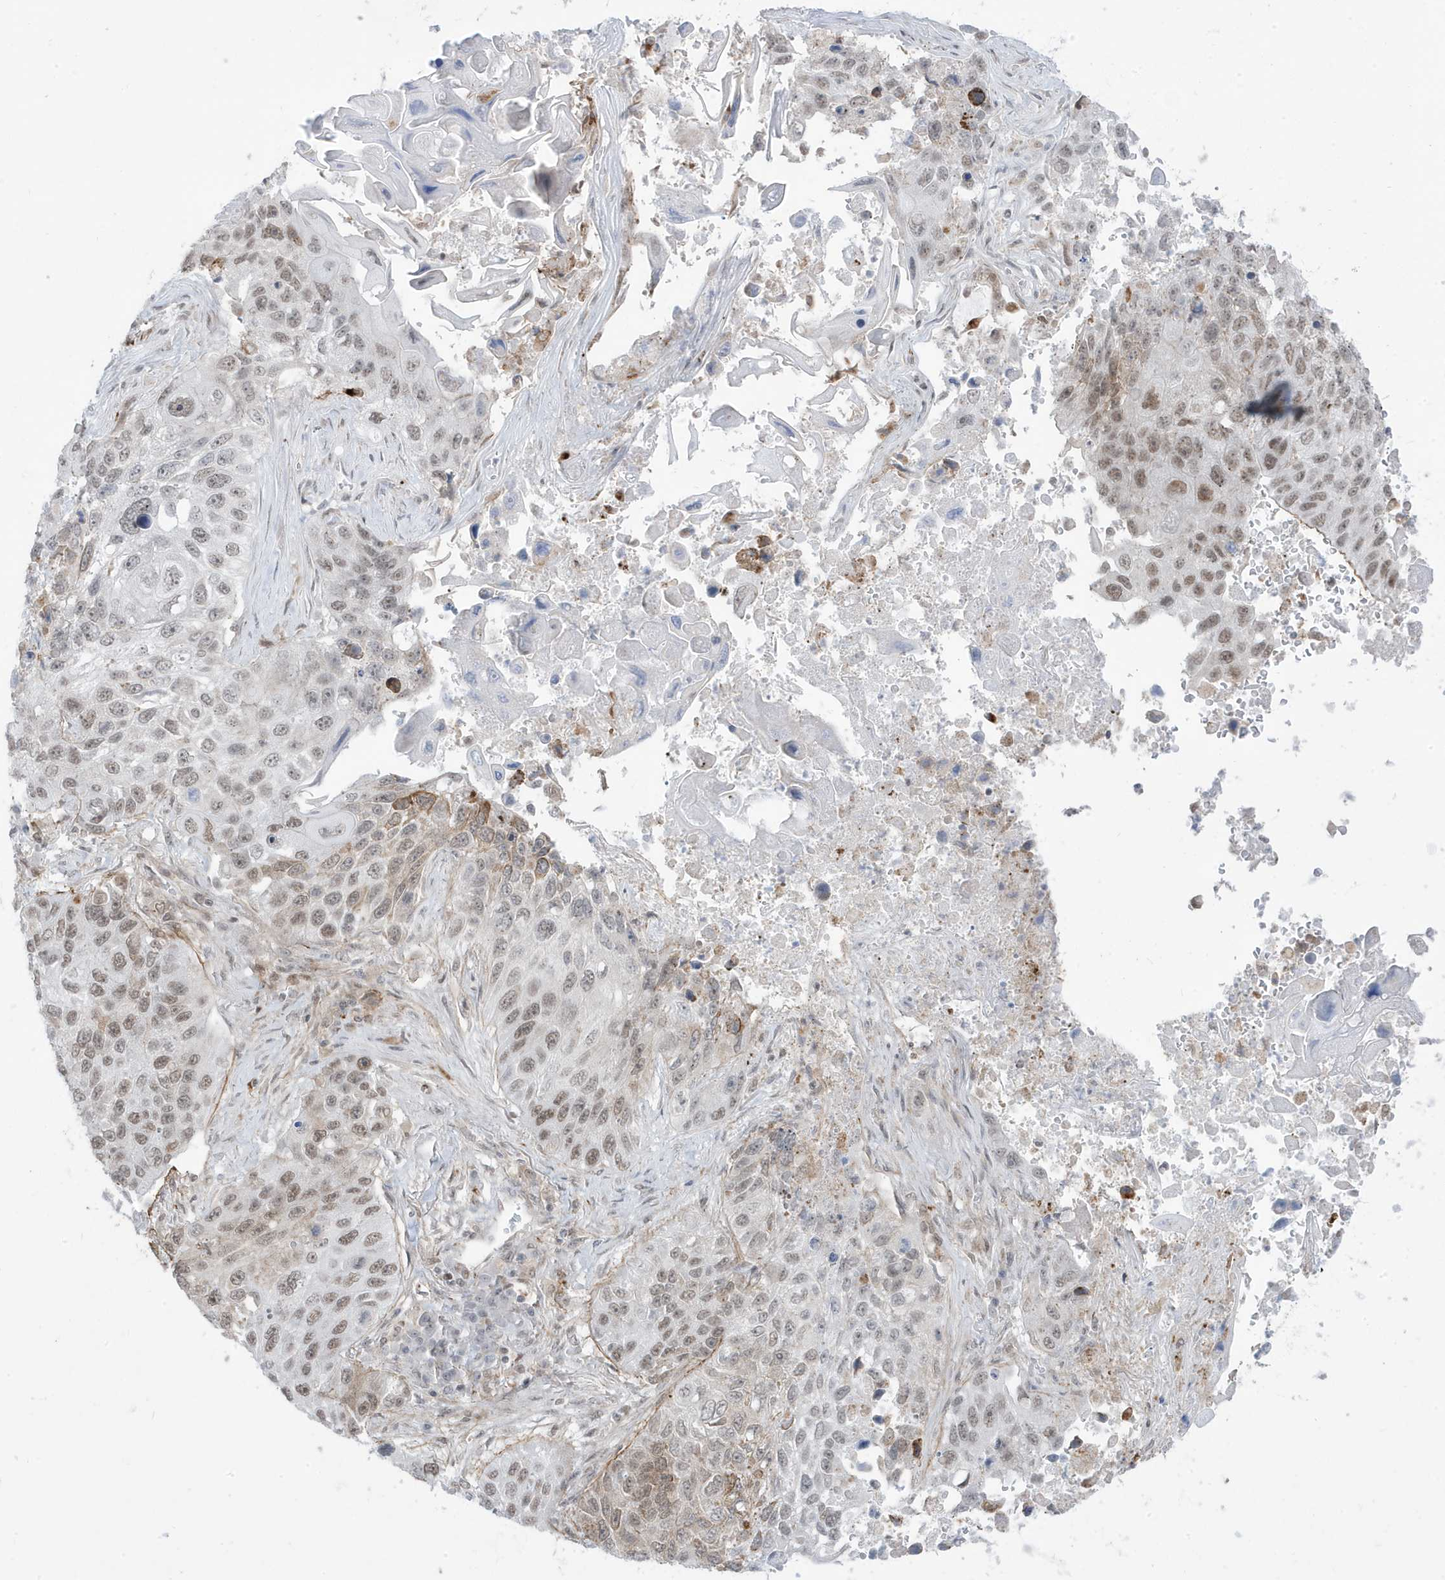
{"staining": {"intensity": "moderate", "quantity": ">75%", "location": "nuclear"}, "tissue": "lung cancer", "cell_type": "Tumor cells", "image_type": "cancer", "snomed": [{"axis": "morphology", "description": "Squamous cell carcinoma, NOS"}, {"axis": "topography", "description": "Lung"}], "caption": "Immunohistochemical staining of human squamous cell carcinoma (lung) exhibits moderate nuclear protein positivity in approximately >75% of tumor cells.", "gene": "ADAMTSL3", "patient": {"sex": "male", "age": 61}}